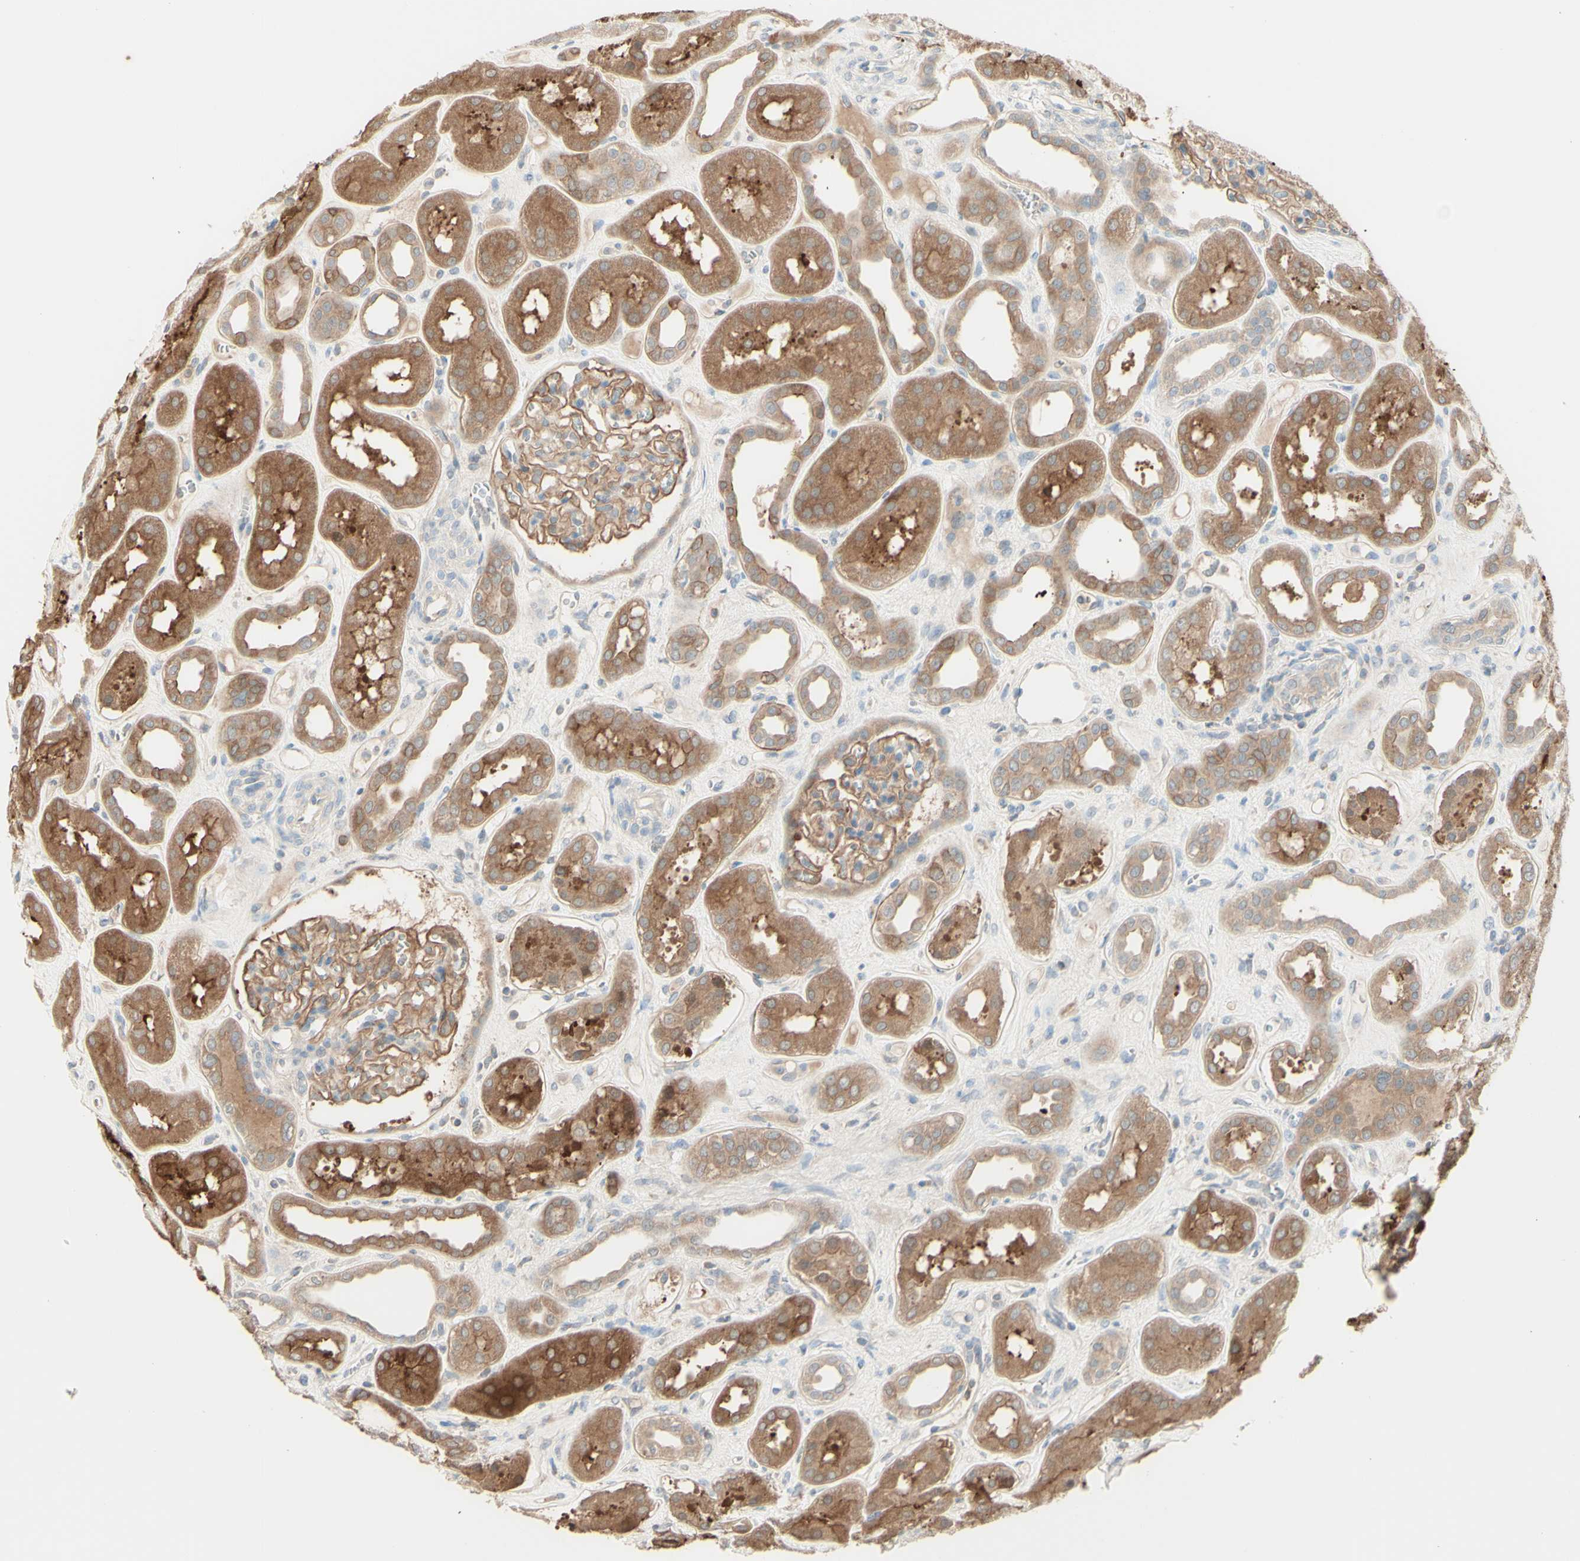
{"staining": {"intensity": "weak", "quantity": ">75%", "location": "cytoplasmic/membranous"}, "tissue": "kidney", "cell_type": "Cells in glomeruli", "image_type": "normal", "snomed": [{"axis": "morphology", "description": "Normal tissue, NOS"}, {"axis": "topography", "description": "Kidney"}], "caption": "Protein expression analysis of normal human kidney reveals weak cytoplasmic/membranous staining in about >75% of cells in glomeruli.", "gene": "MTM1", "patient": {"sex": "male", "age": 59}}